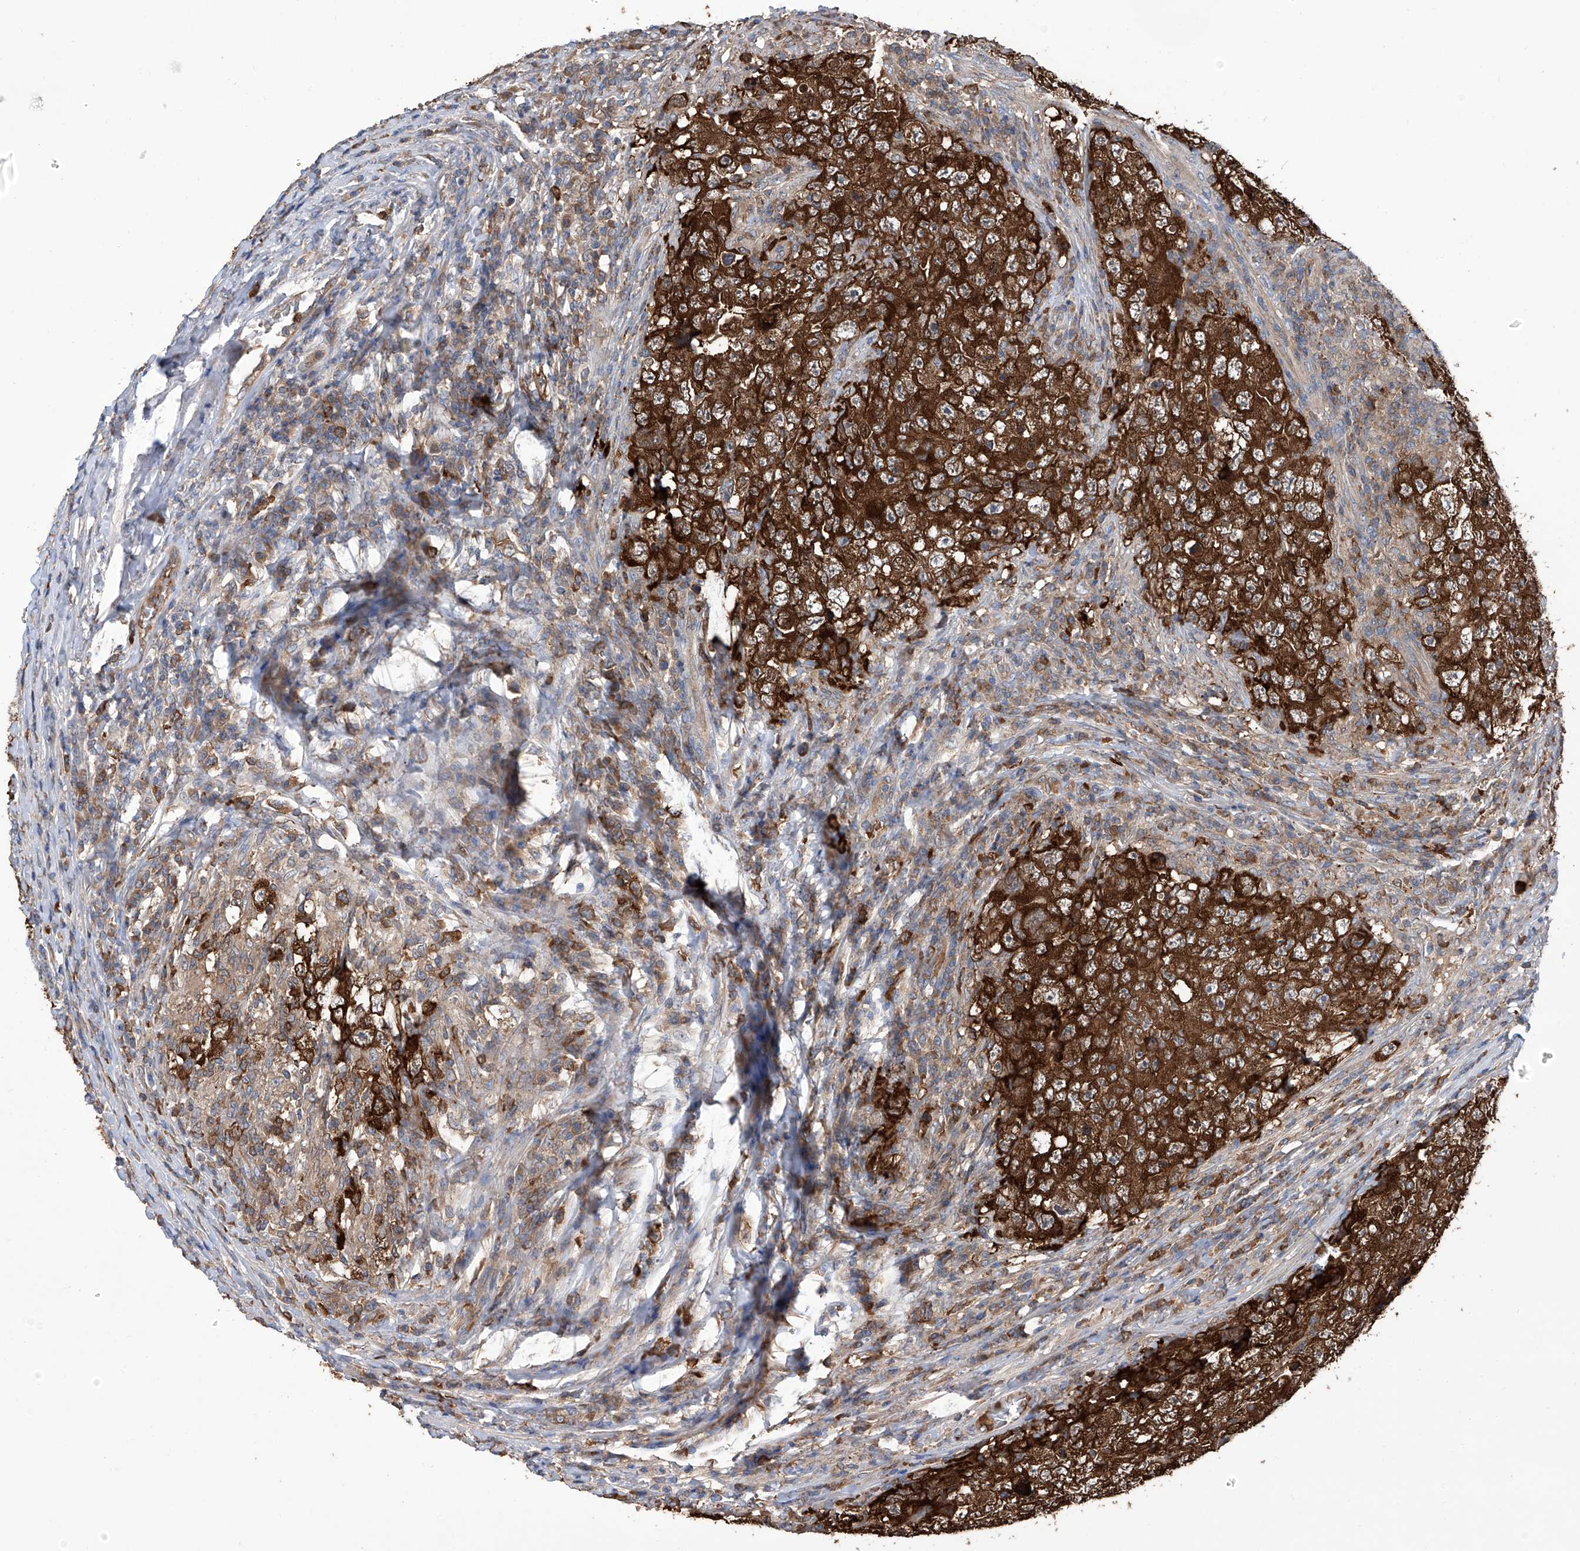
{"staining": {"intensity": "strong", "quantity": ">75%", "location": "cytoplasmic/membranous"}, "tissue": "testis cancer", "cell_type": "Tumor cells", "image_type": "cancer", "snomed": [{"axis": "morphology", "description": "Carcinoma, Embryonal, NOS"}, {"axis": "topography", "description": "Testis"}], "caption": "Testis cancer (embryonal carcinoma) stained with a brown dye shows strong cytoplasmic/membranous positive staining in approximately >75% of tumor cells.", "gene": "NUDT17", "patient": {"sex": "male", "age": 26}}